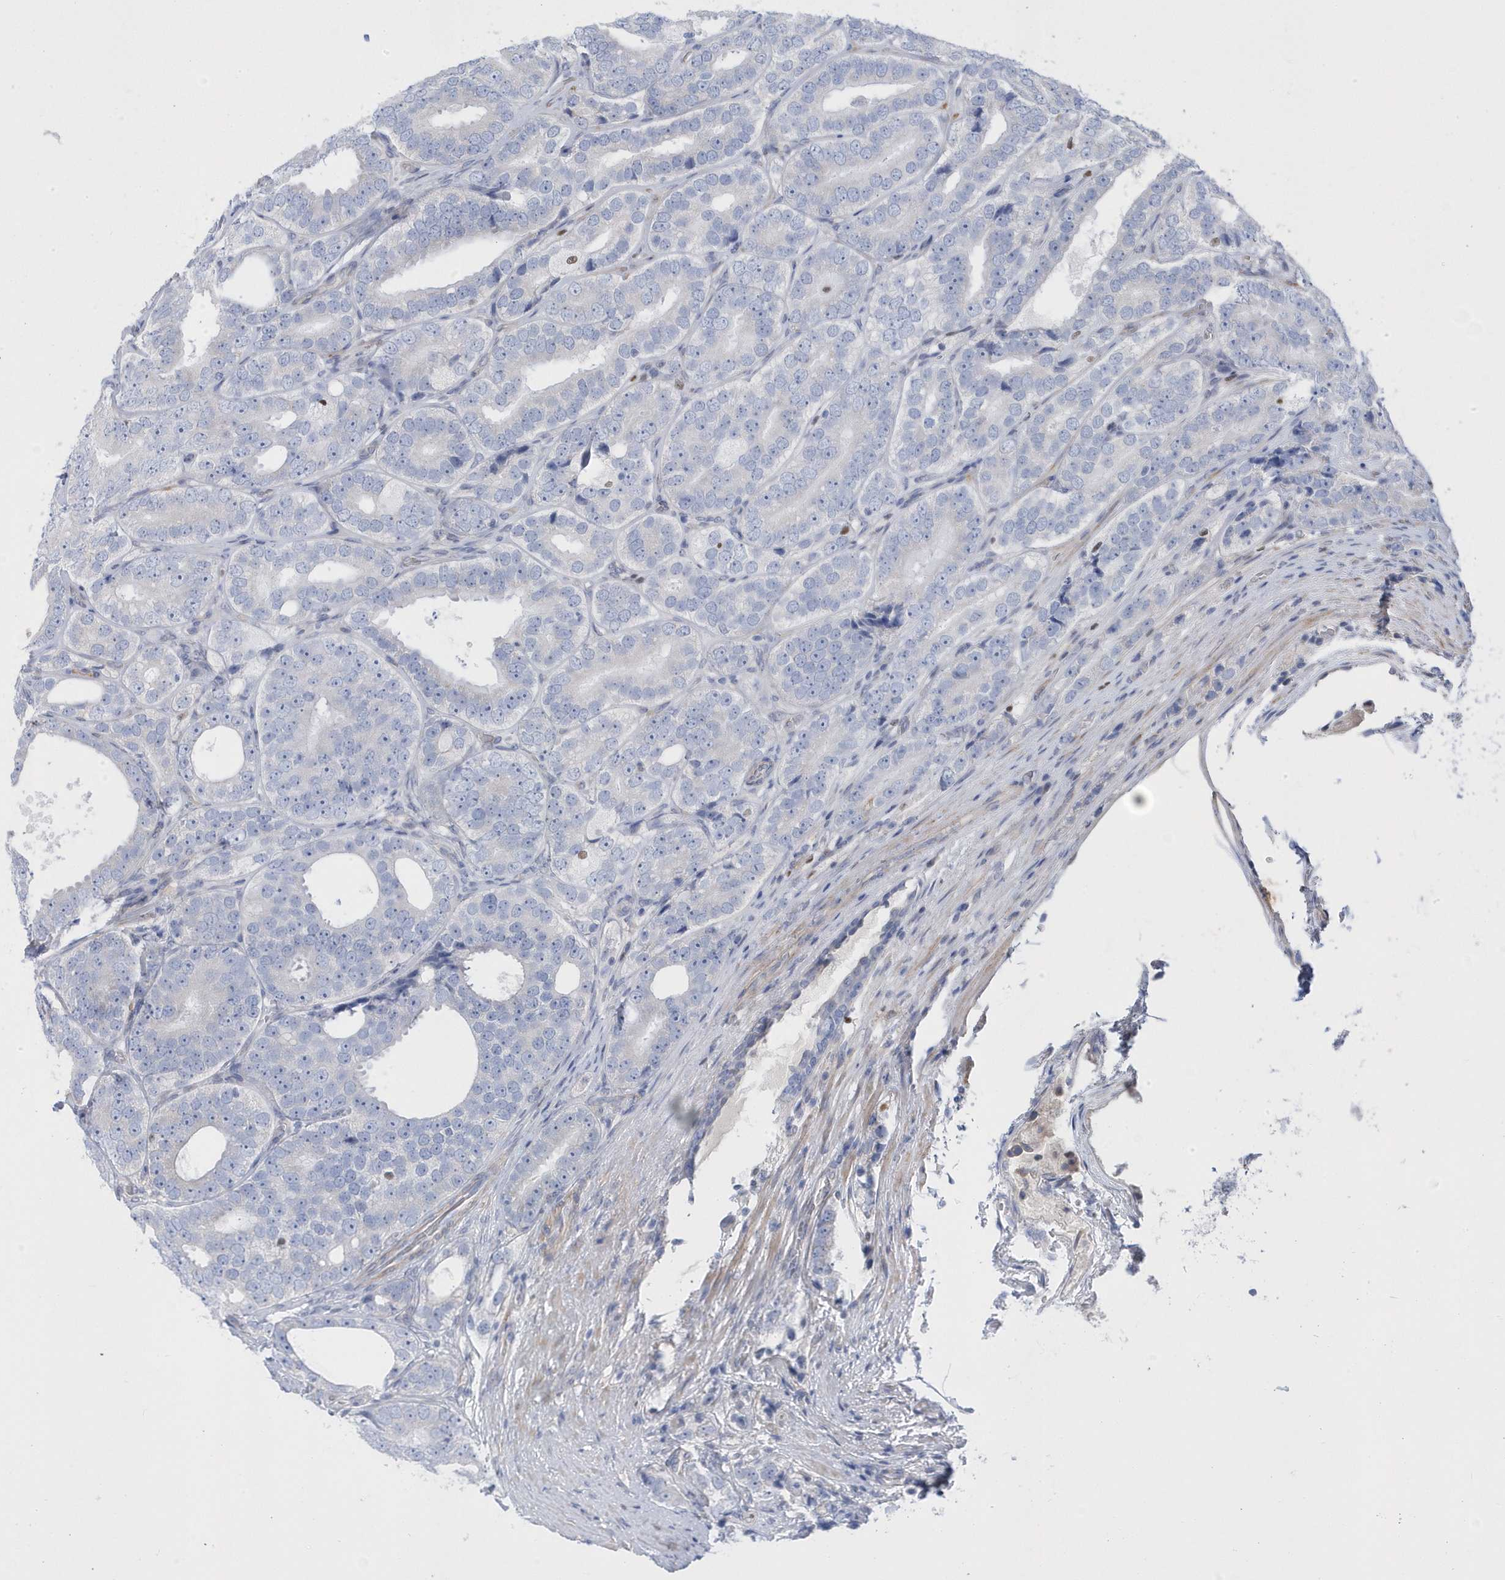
{"staining": {"intensity": "negative", "quantity": "none", "location": "none"}, "tissue": "prostate cancer", "cell_type": "Tumor cells", "image_type": "cancer", "snomed": [{"axis": "morphology", "description": "Adenocarcinoma, High grade"}, {"axis": "topography", "description": "Prostate"}], "caption": "Tumor cells are negative for brown protein staining in prostate high-grade adenocarcinoma.", "gene": "GTPBP6", "patient": {"sex": "male", "age": 56}}